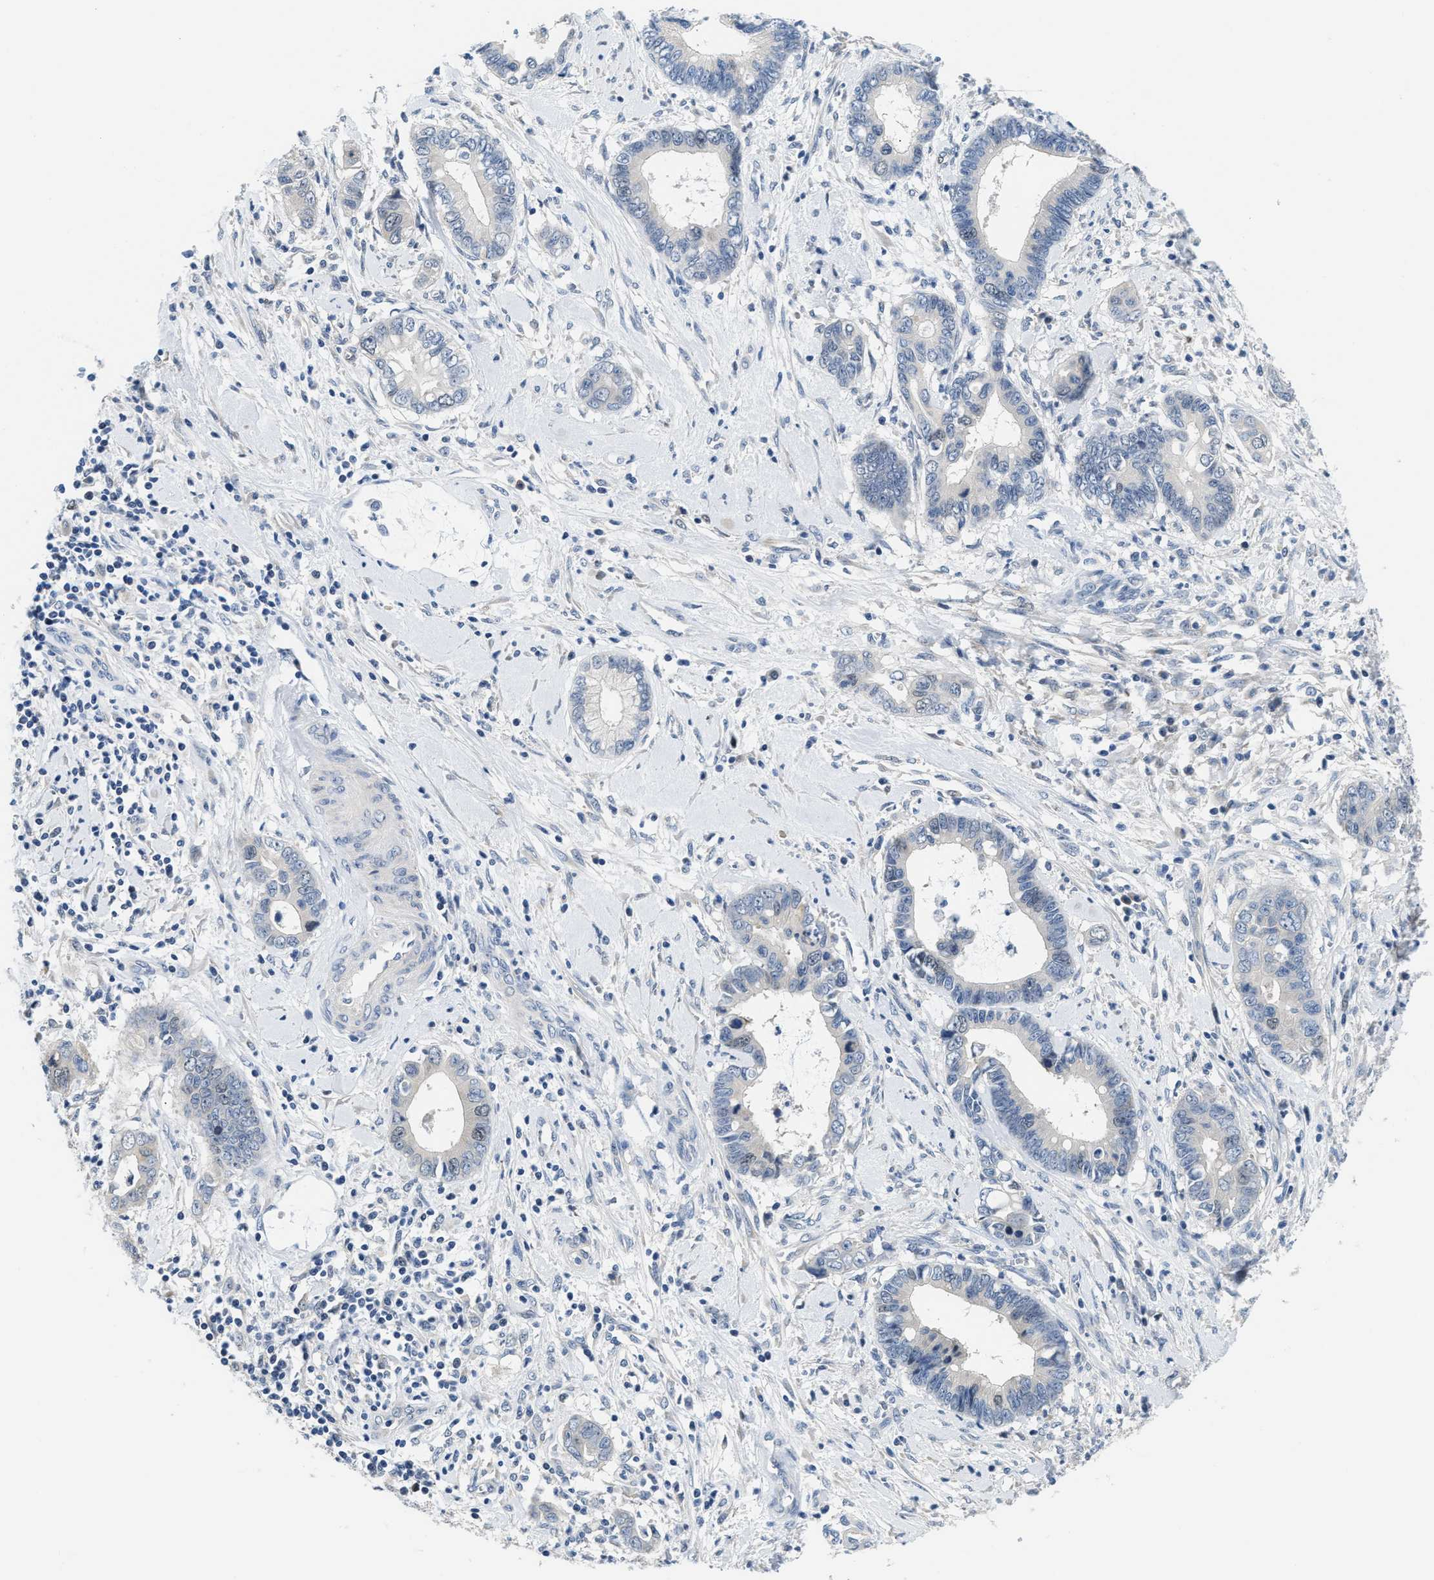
{"staining": {"intensity": "negative", "quantity": "none", "location": "none"}, "tissue": "cervical cancer", "cell_type": "Tumor cells", "image_type": "cancer", "snomed": [{"axis": "morphology", "description": "Adenocarcinoma, NOS"}, {"axis": "topography", "description": "Cervix"}], "caption": "Cervical cancer (adenocarcinoma) was stained to show a protein in brown. There is no significant staining in tumor cells. (DAB IHC with hematoxylin counter stain).", "gene": "CLGN", "patient": {"sex": "female", "age": 44}}